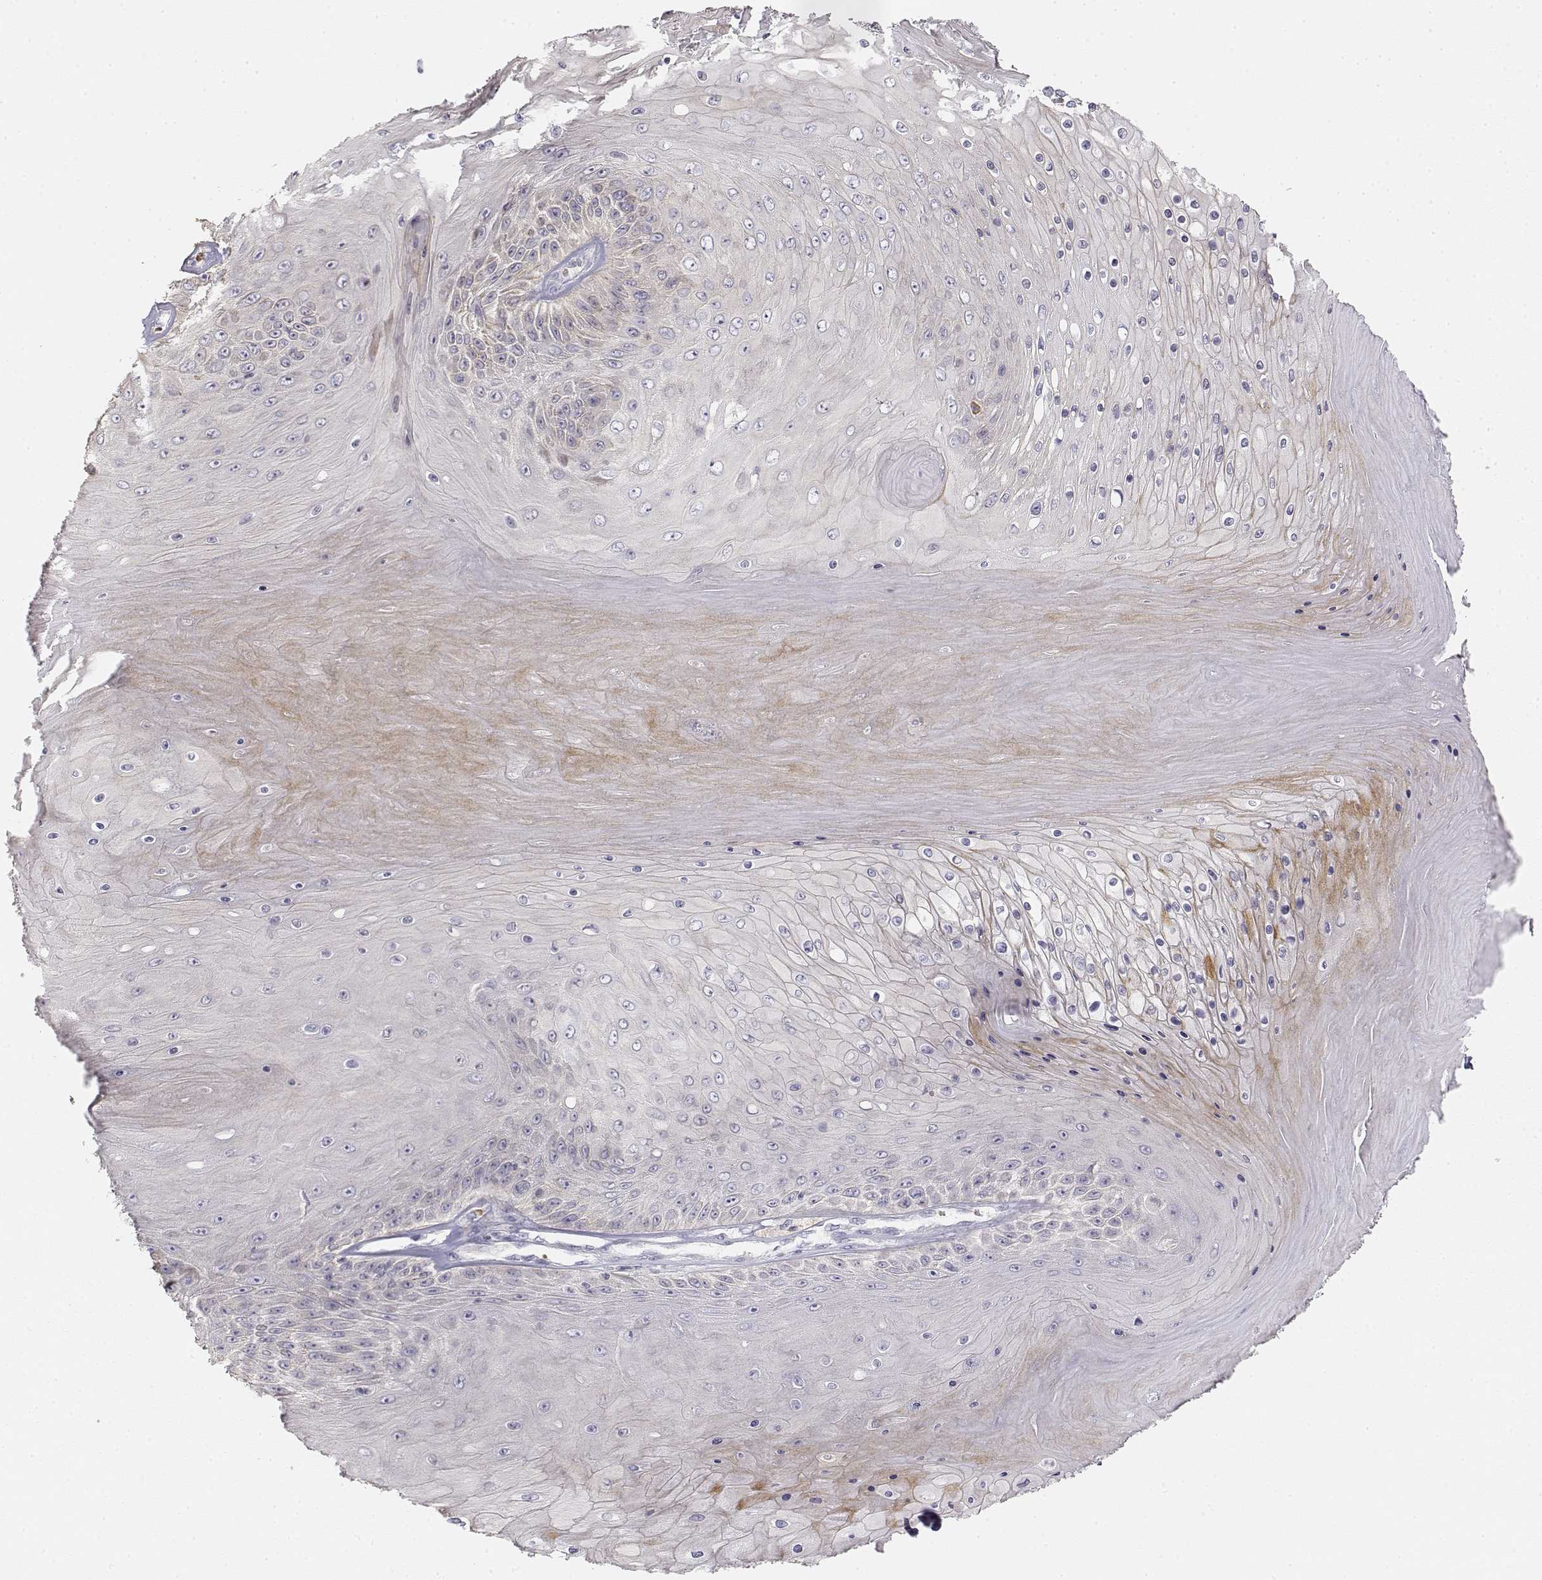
{"staining": {"intensity": "negative", "quantity": "none", "location": "none"}, "tissue": "skin cancer", "cell_type": "Tumor cells", "image_type": "cancer", "snomed": [{"axis": "morphology", "description": "Squamous cell carcinoma, NOS"}, {"axis": "topography", "description": "Skin"}], "caption": "Human squamous cell carcinoma (skin) stained for a protein using immunohistochemistry (IHC) reveals no positivity in tumor cells.", "gene": "GLIPR1L2", "patient": {"sex": "male", "age": 62}}